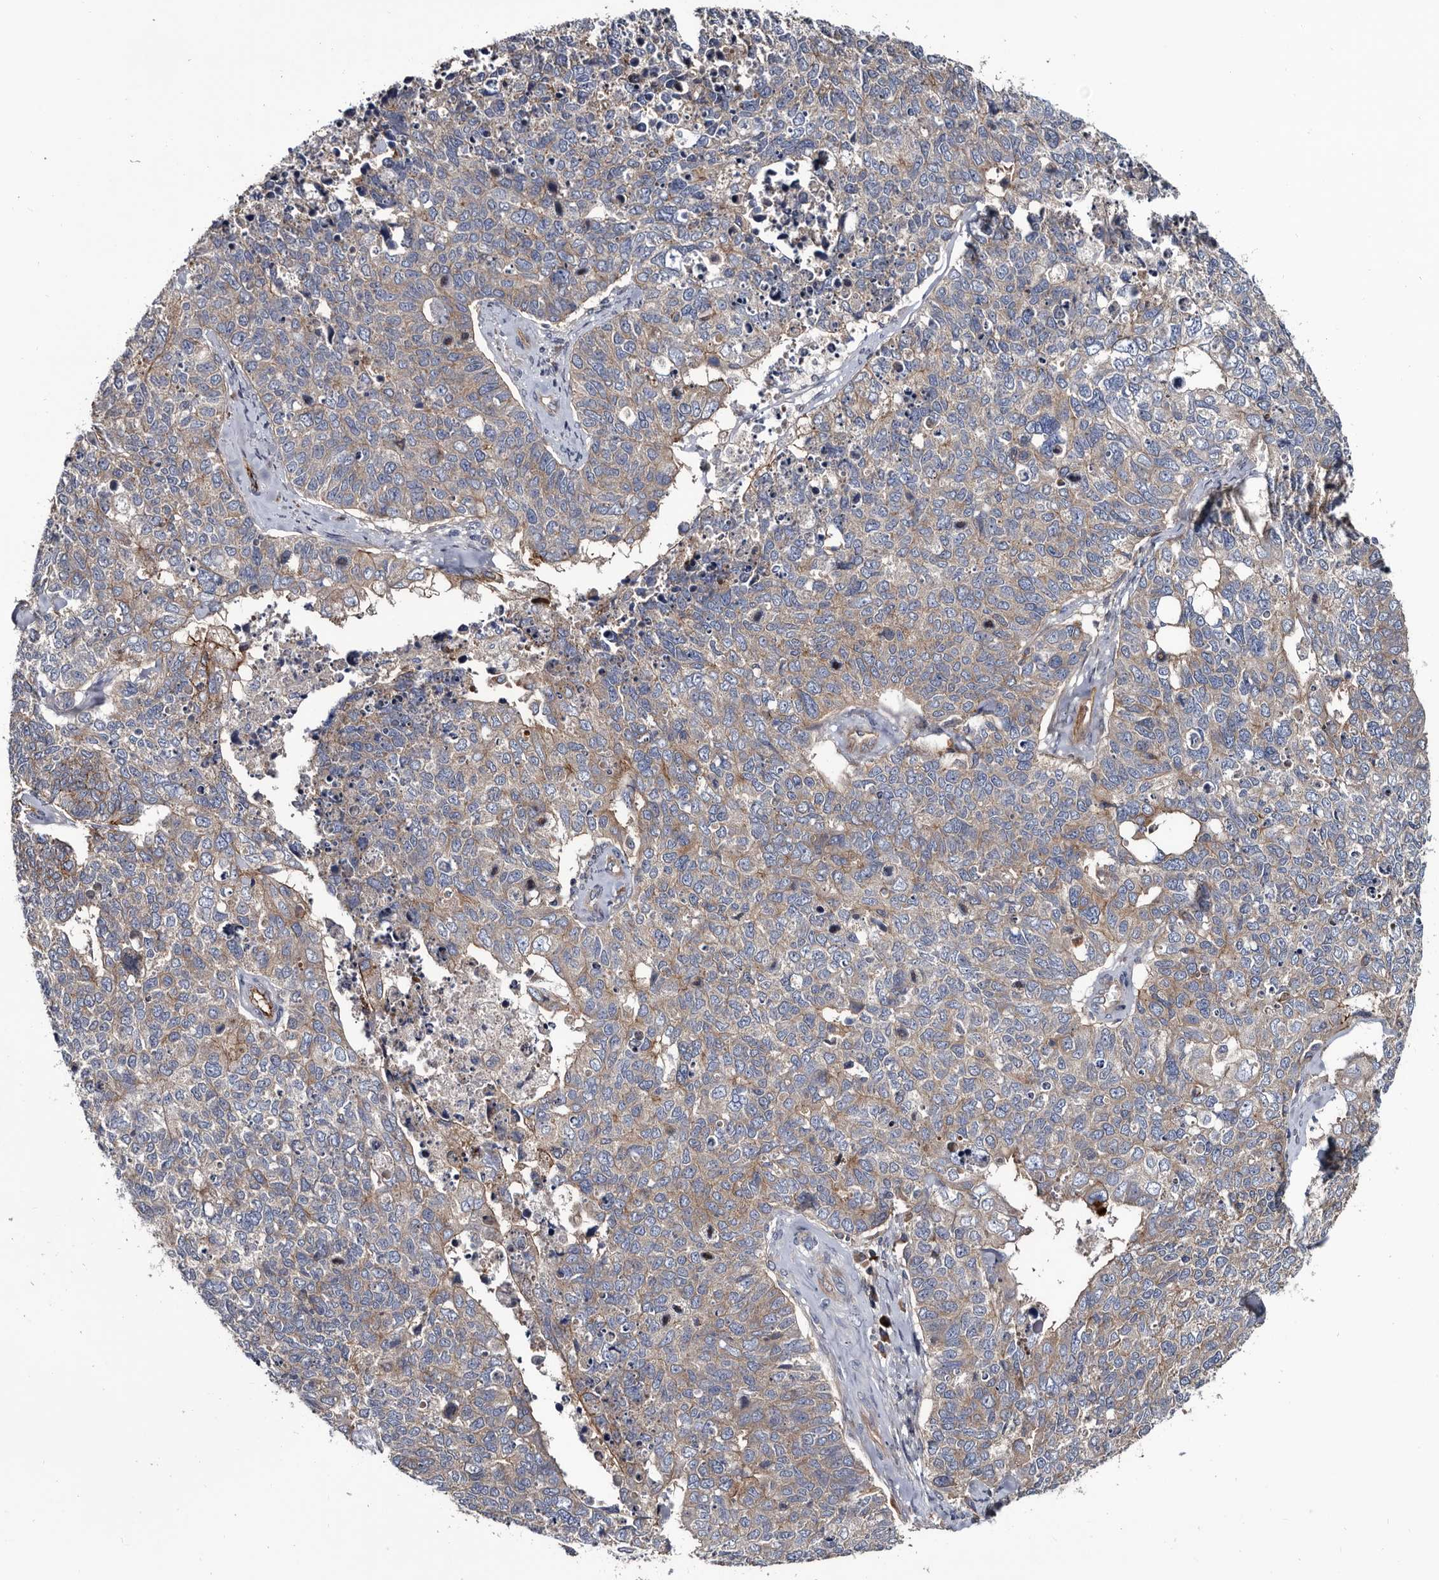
{"staining": {"intensity": "weak", "quantity": "25%-75%", "location": "cytoplasmic/membranous"}, "tissue": "cervical cancer", "cell_type": "Tumor cells", "image_type": "cancer", "snomed": [{"axis": "morphology", "description": "Squamous cell carcinoma, NOS"}, {"axis": "topography", "description": "Cervix"}], "caption": "Weak cytoplasmic/membranous staining is seen in about 25%-75% of tumor cells in cervical cancer.", "gene": "TSPAN17", "patient": {"sex": "female", "age": 63}}